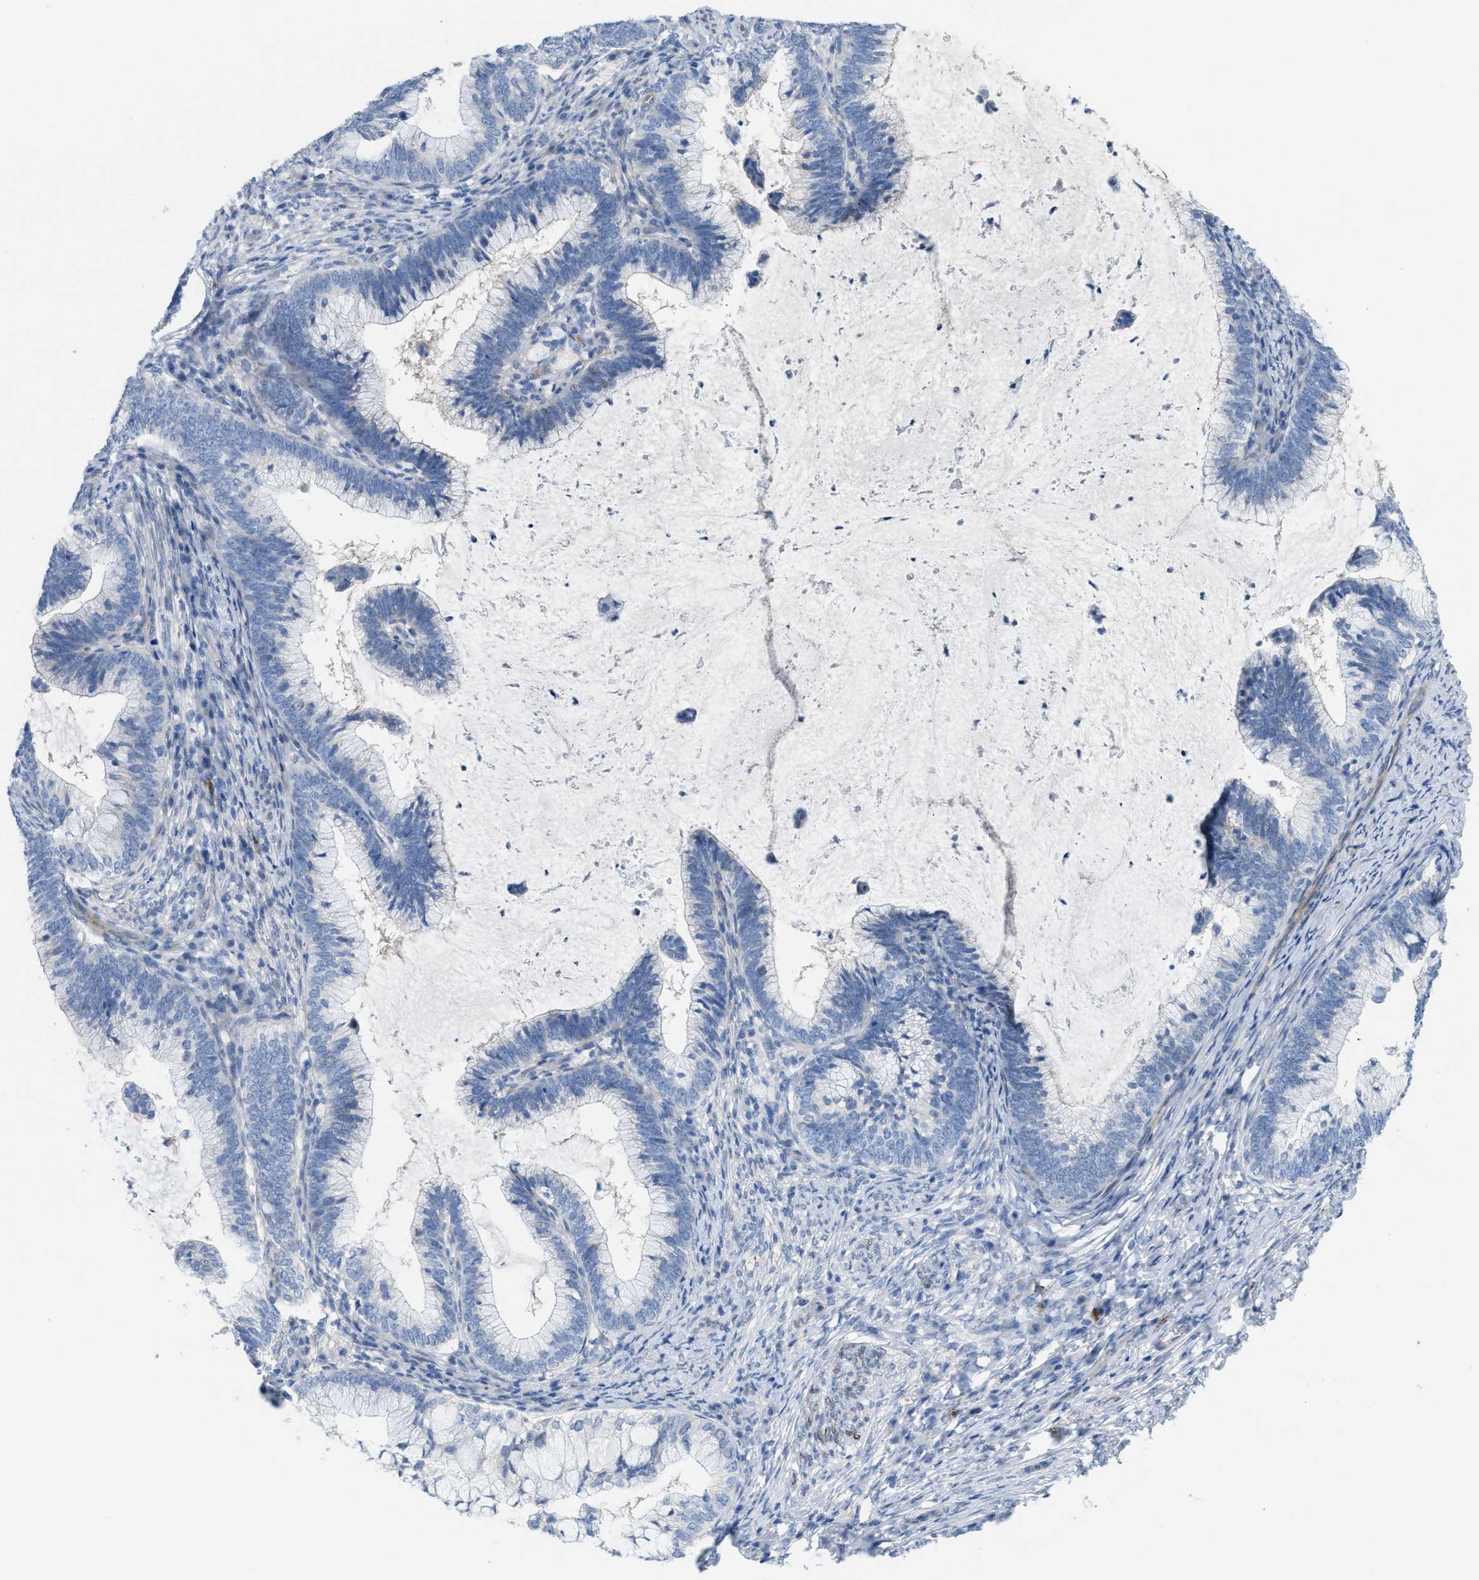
{"staining": {"intensity": "negative", "quantity": "none", "location": "none"}, "tissue": "cervical cancer", "cell_type": "Tumor cells", "image_type": "cancer", "snomed": [{"axis": "morphology", "description": "Adenocarcinoma, NOS"}, {"axis": "topography", "description": "Cervix"}], "caption": "The image reveals no staining of tumor cells in cervical cancer. (Brightfield microscopy of DAB immunohistochemistry (IHC) at high magnification).", "gene": "MPP3", "patient": {"sex": "female", "age": 36}}